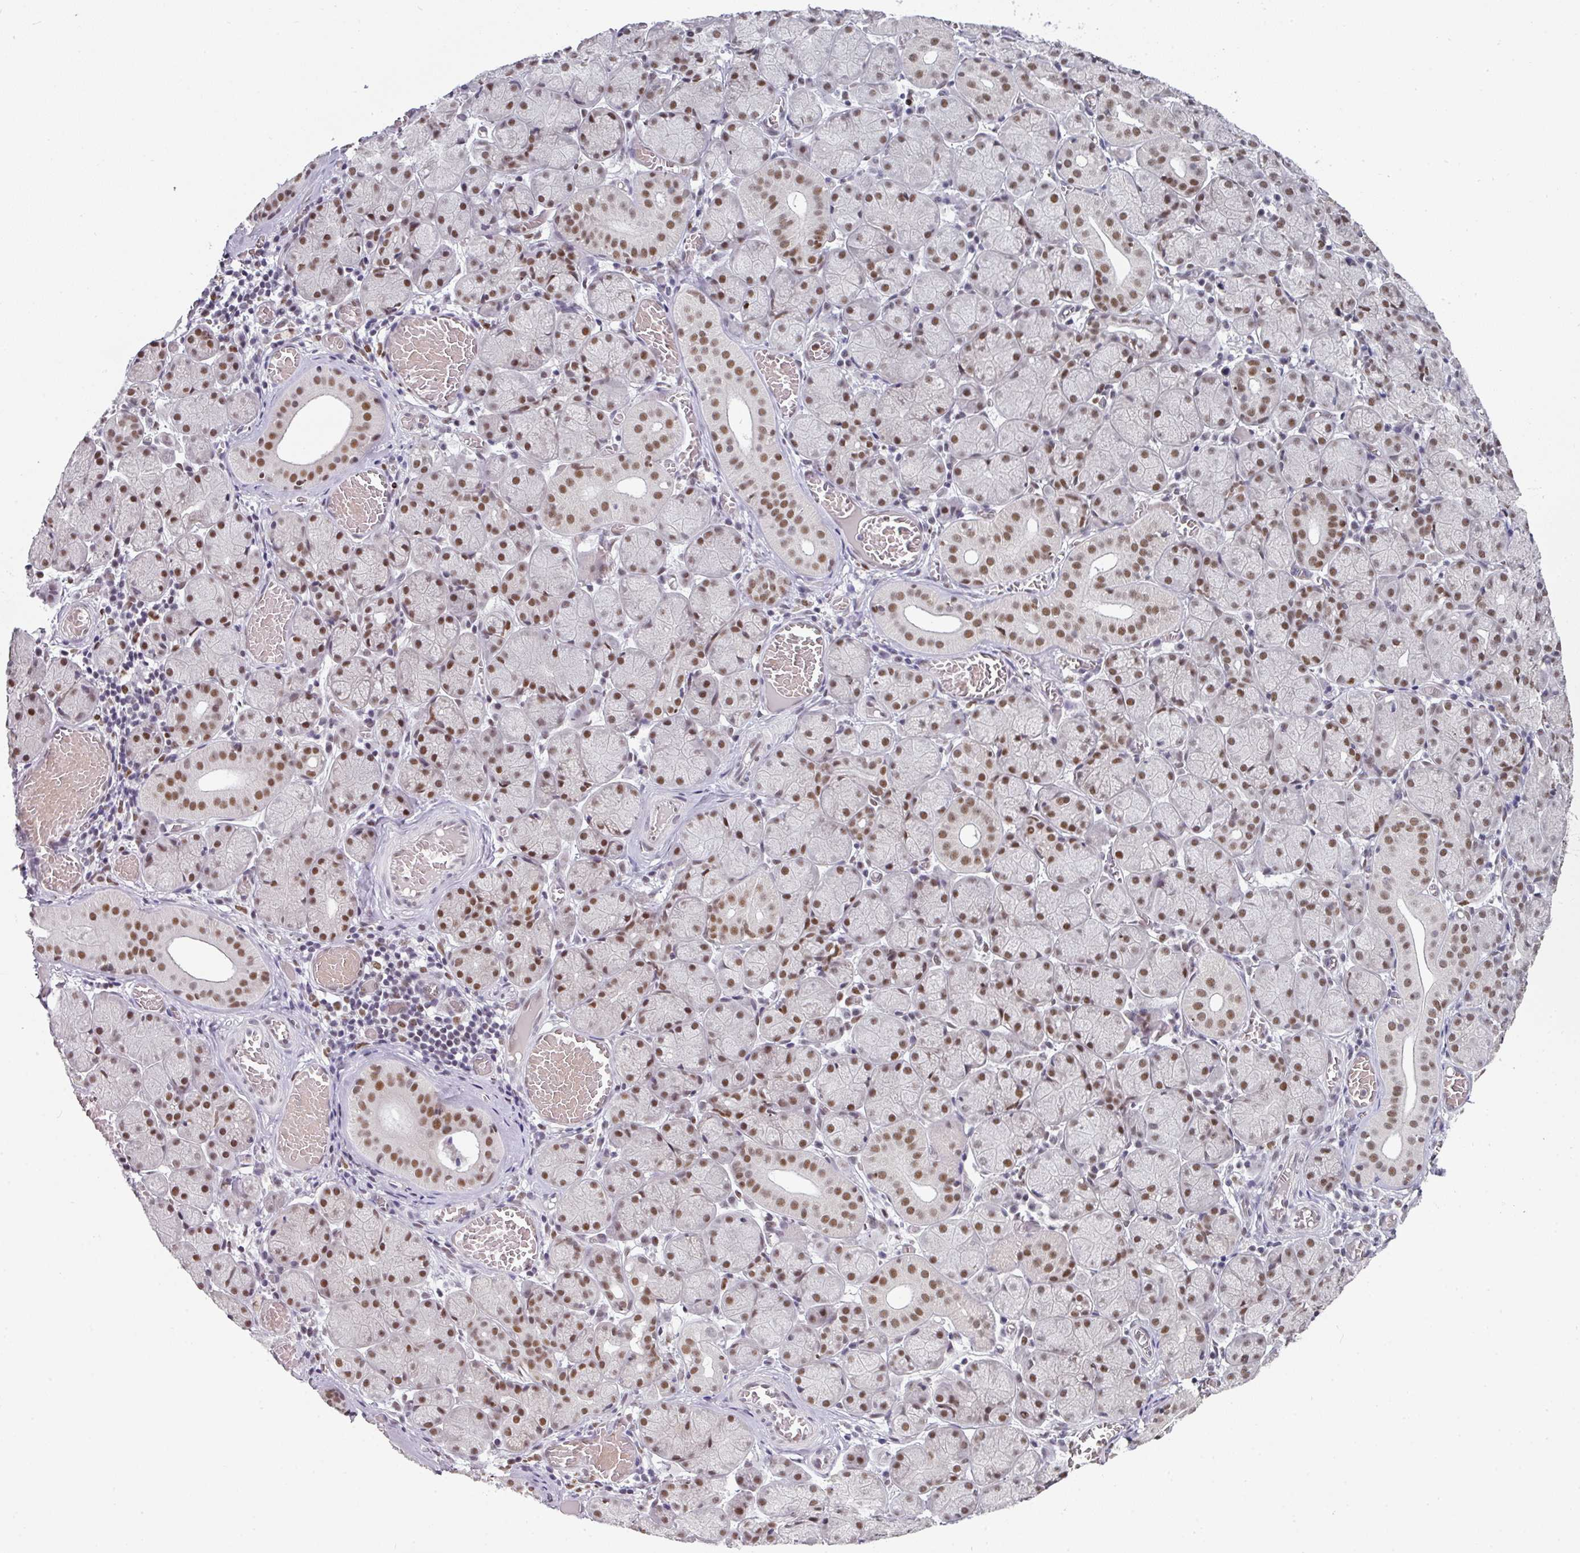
{"staining": {"intensity": "moderate", "quantity": ">75%", "location": "nuclear"}, "tissue": "salivary gland", "cell_type": "Glandular cells", "image_type": "normal", "snomed": [{"axis": "morphology", "description": "Normal tissue, NOS"}, {"axis": "topography", "description": "Salivary gland"}], "caption": "This histopathology image demonstrates immunohistochemistry (IHC) staining of unremarkable human salivary gland, with medium moderate nuclear staining in about >75% of glandular cells.", "gene": "ENSG00000283782", "patient": {"sex": "female", "age": 24}}